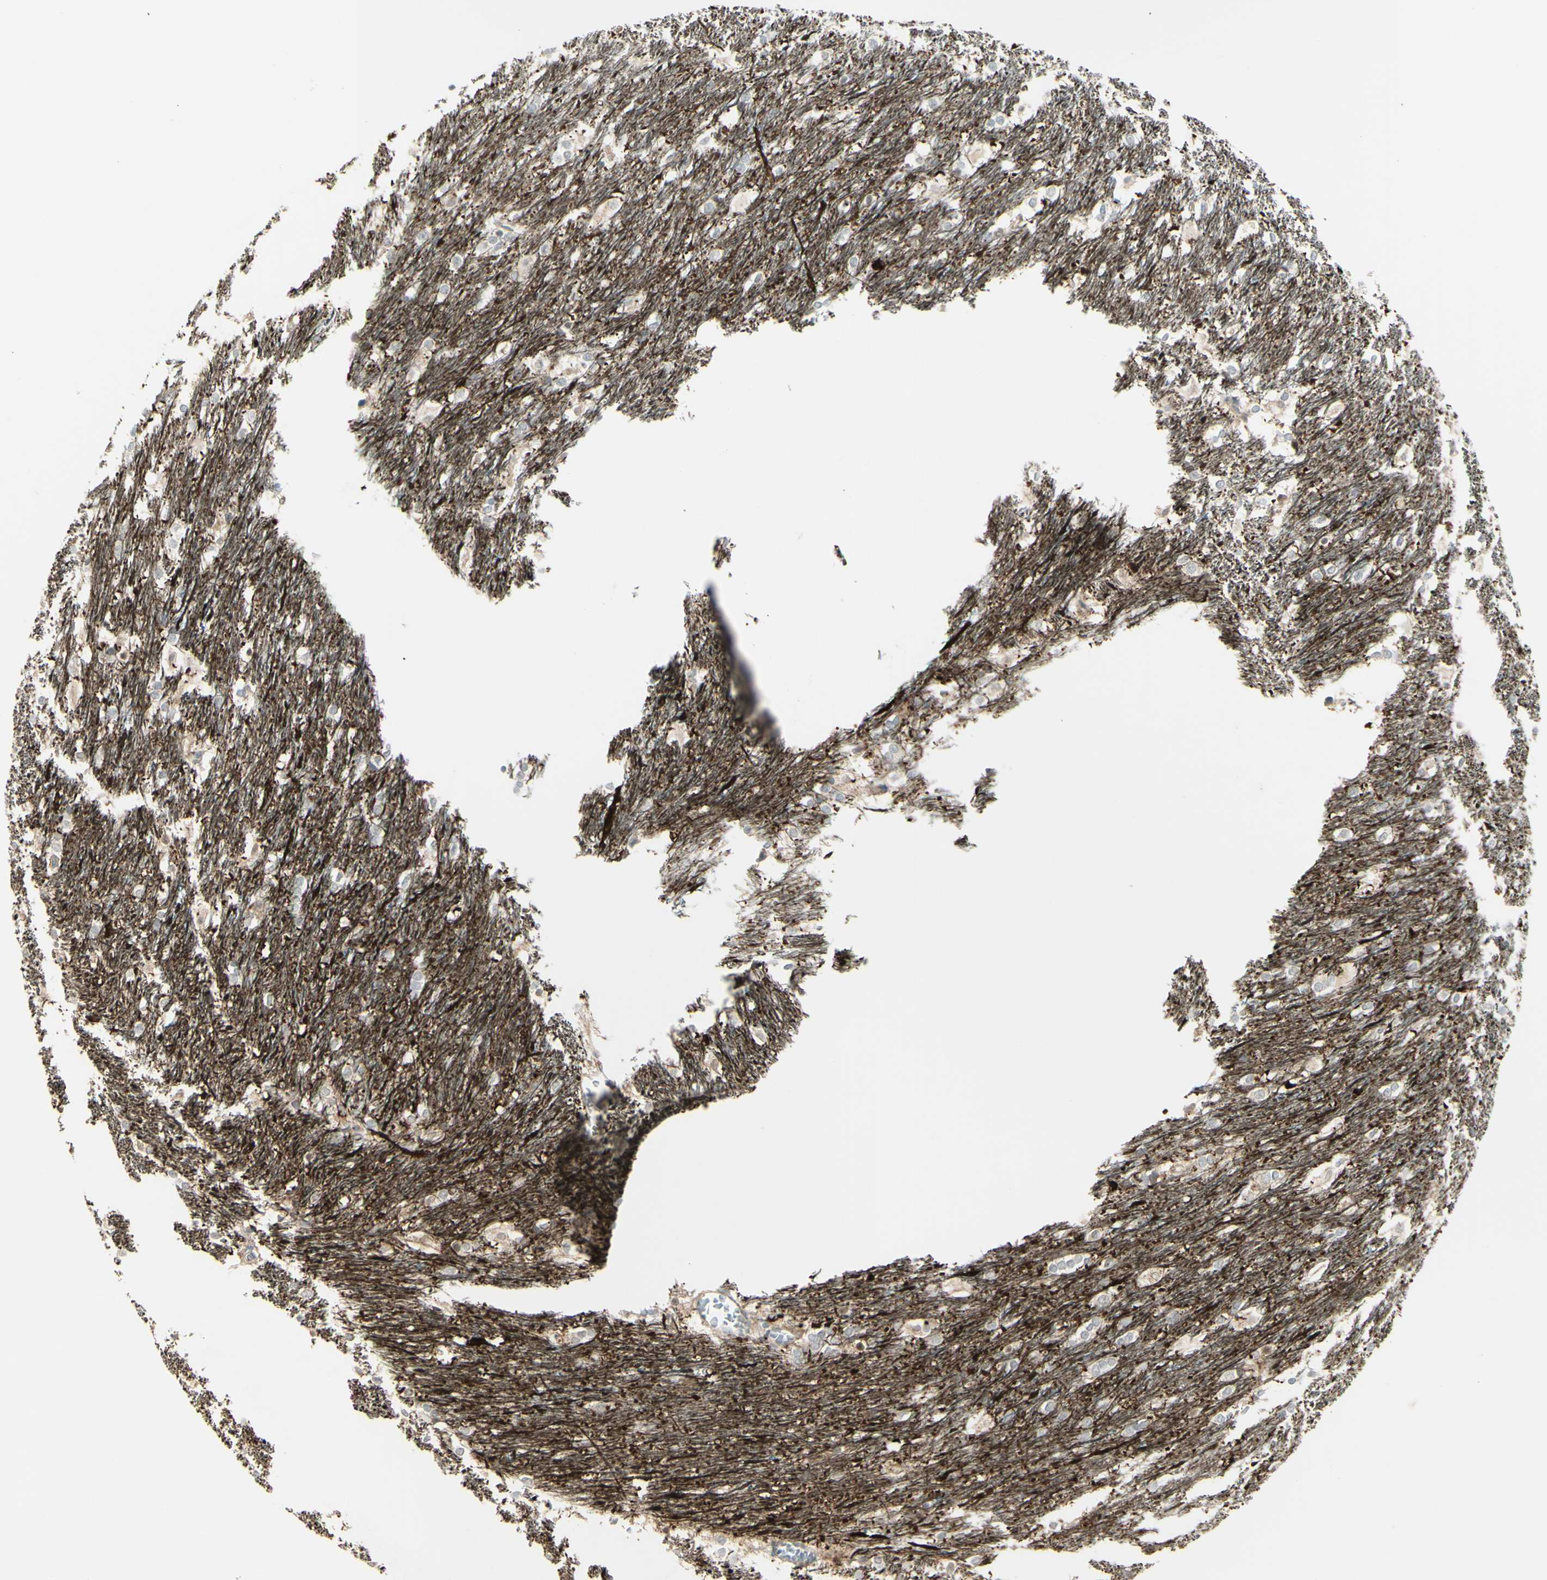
{"staining": {"intensity": "negative", "quantity": "none", "location": "none"}, "tissue": "caudate", "cell_type": "Glial cells", "image_type": "normal", "snomed": [{"axis": "morphology", "description": "Normal tissue, NOS"}, {"axis": "topography", "description": "Lateral ventricle wall"}], "caption": "This is a micrograph of immunohistochemistry (IHC) staining of normal caudate, which shows no expression in glial cells.", "gene": "SH3GL2", "patient": {"sex": "female", "age": 19}}